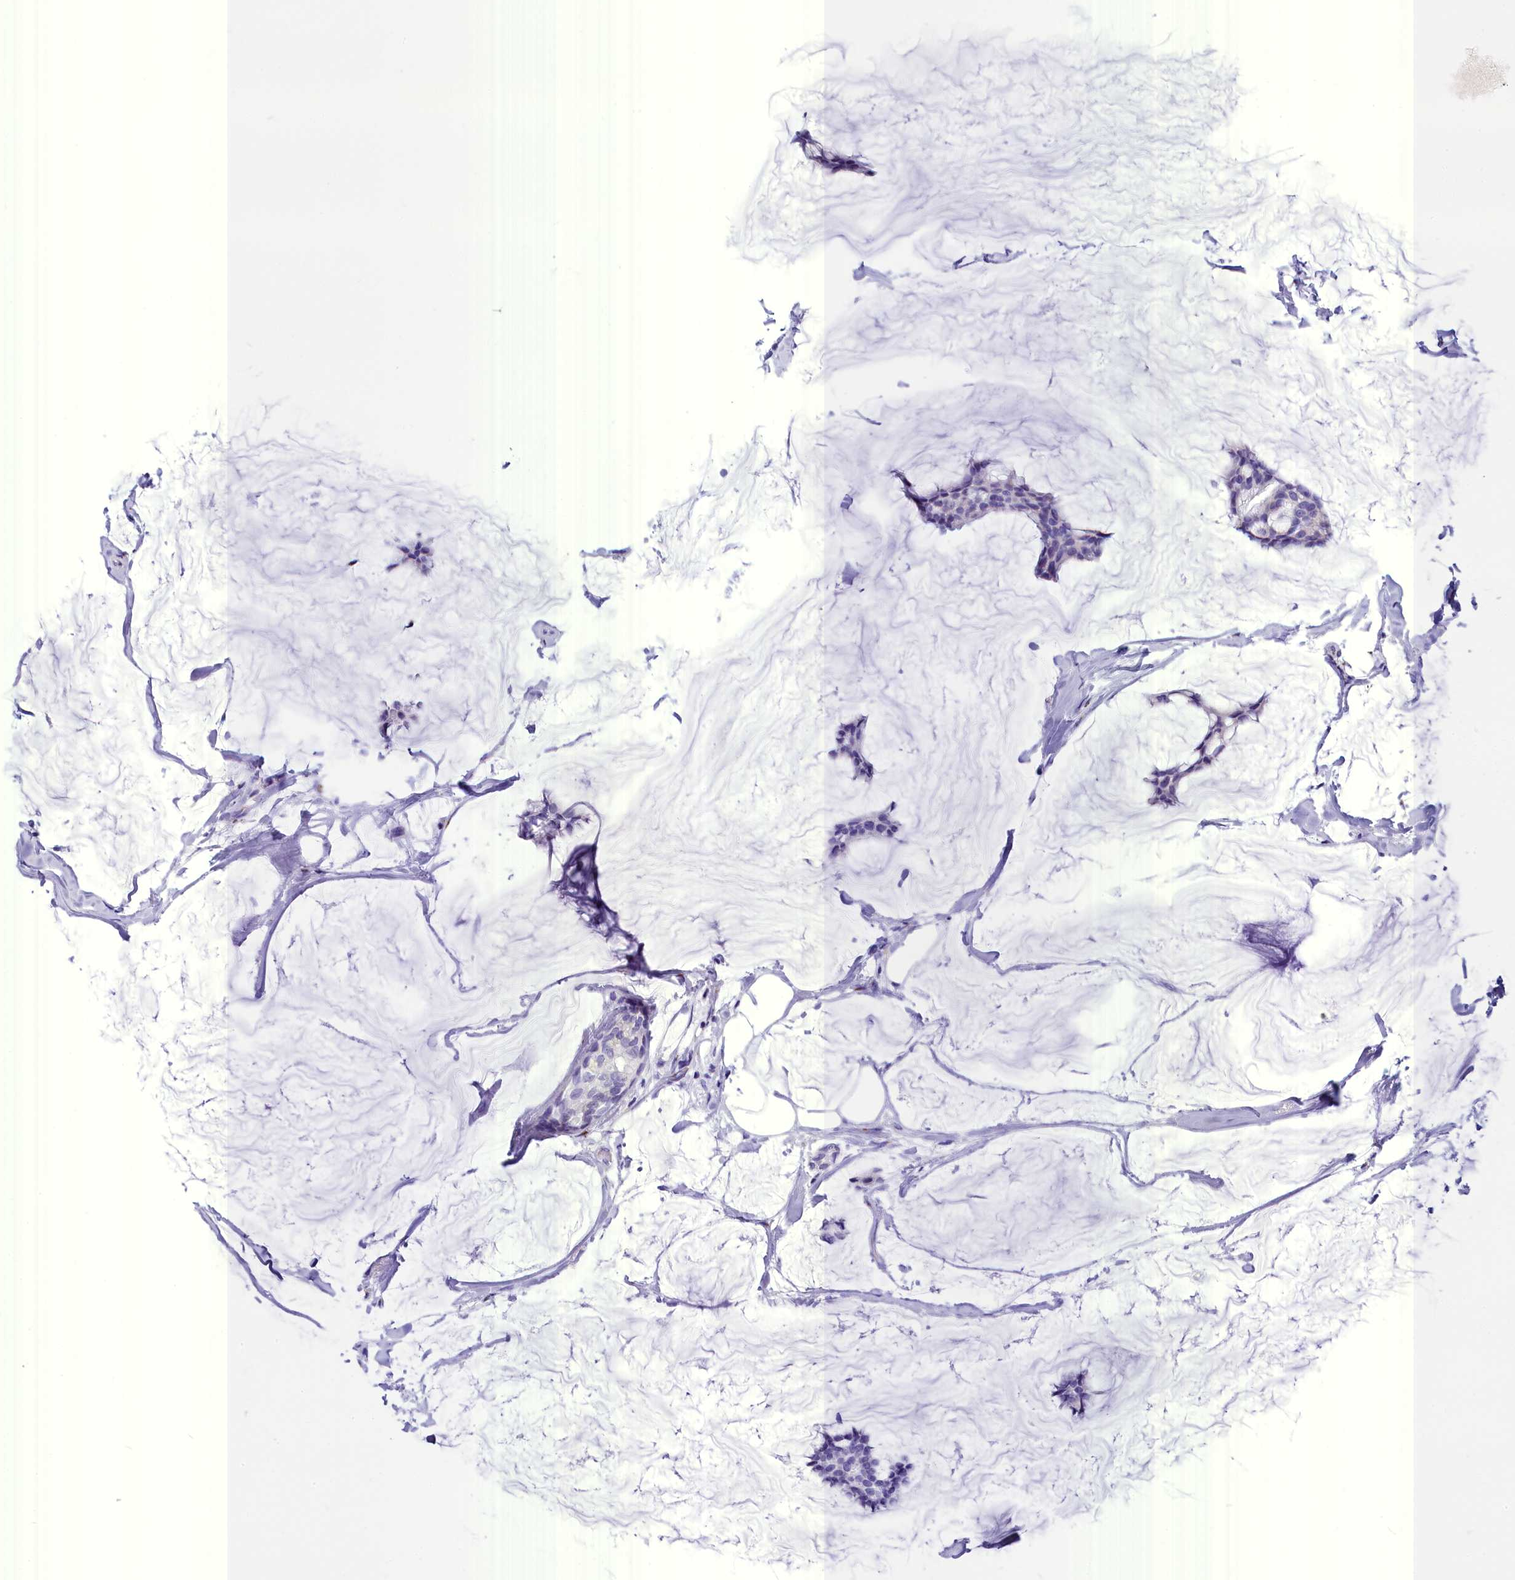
{"staining": {"intensity": "negative", "quantity": "none", "location": "none"}, "tissue": "breast cancer", "cell_type": "Tumor cells", "image_type": "cancer", "snomed": [{"axis": "morphology", "description": "Duct carcinoma"}, {"axis": "topography", "description": "Breast"}], "caption": "A high-resolution micrograph shows immunohistochemistry staining of breast infiltrating ductal carcinoma, which demonstrates no significant staining in tumor cells. Brightfield microscopy of immunohistochemistry (IHC) stained with DAB (brown) and hematoxylin (blue), captured at high magnification.", "gene": "AP3B2", "patient": {"sex": "female", "age": 93}}